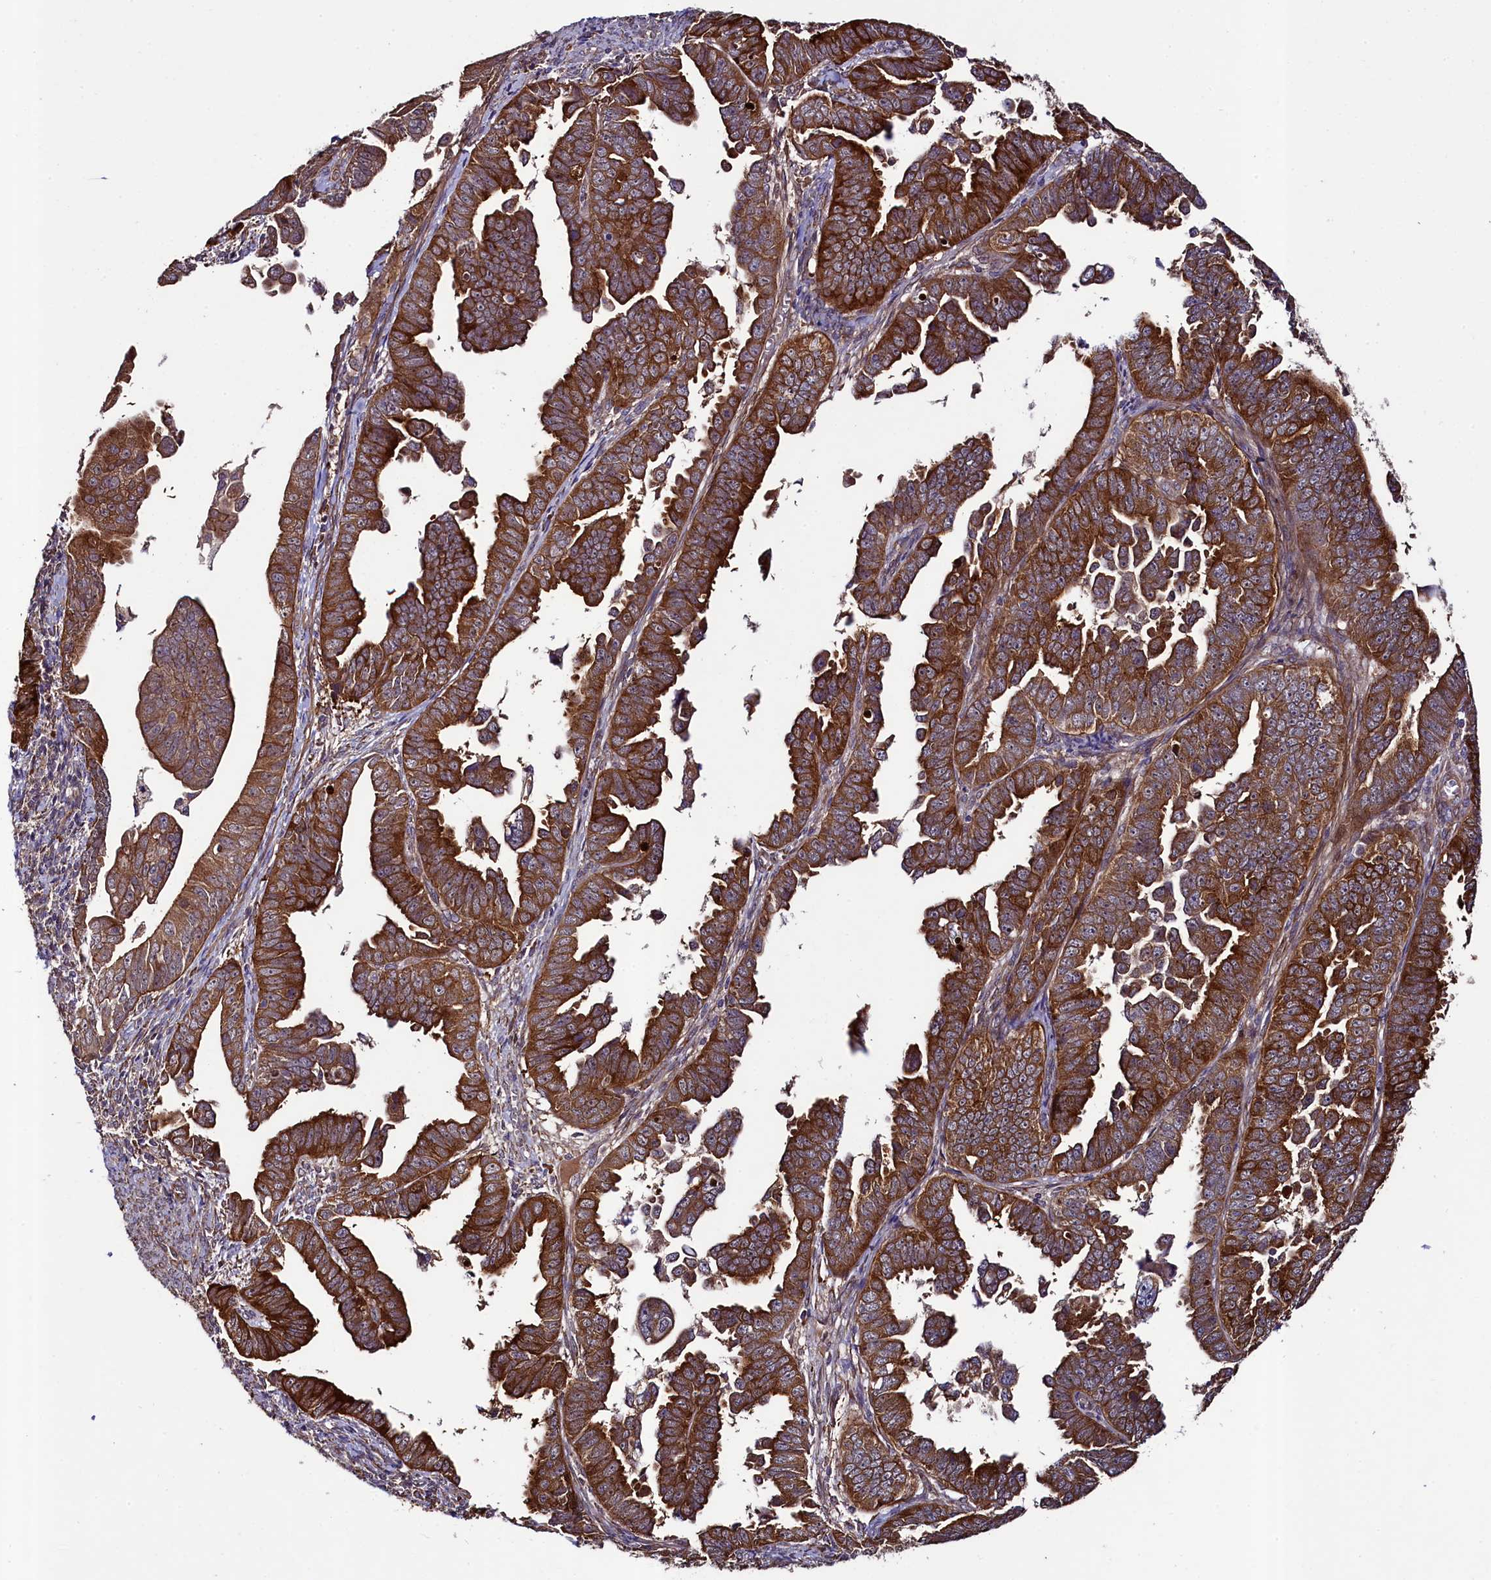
{"staining": {"intensity": "strong", "quantity": ">75%", "location": "cytoplasmic/membranous"}, "tissue": "endometrial cancer", "cell_type": "Tumor cells", "image_type": "cancer", "snomed": [{"axis": "morphology", "description": "Adenocarcinoma, NOS"}, {"axis": "topography", "description": "Endometrium"}], "caption": "This histopathology image displays immunohistochemistry staining of endometrial adenocarcinoma, with high strong cytoplasmic/membranous positivity in about >75% of tumor cells.", "gene": "CCDC102A", "patient": {"sex": "female", "age": 75}}